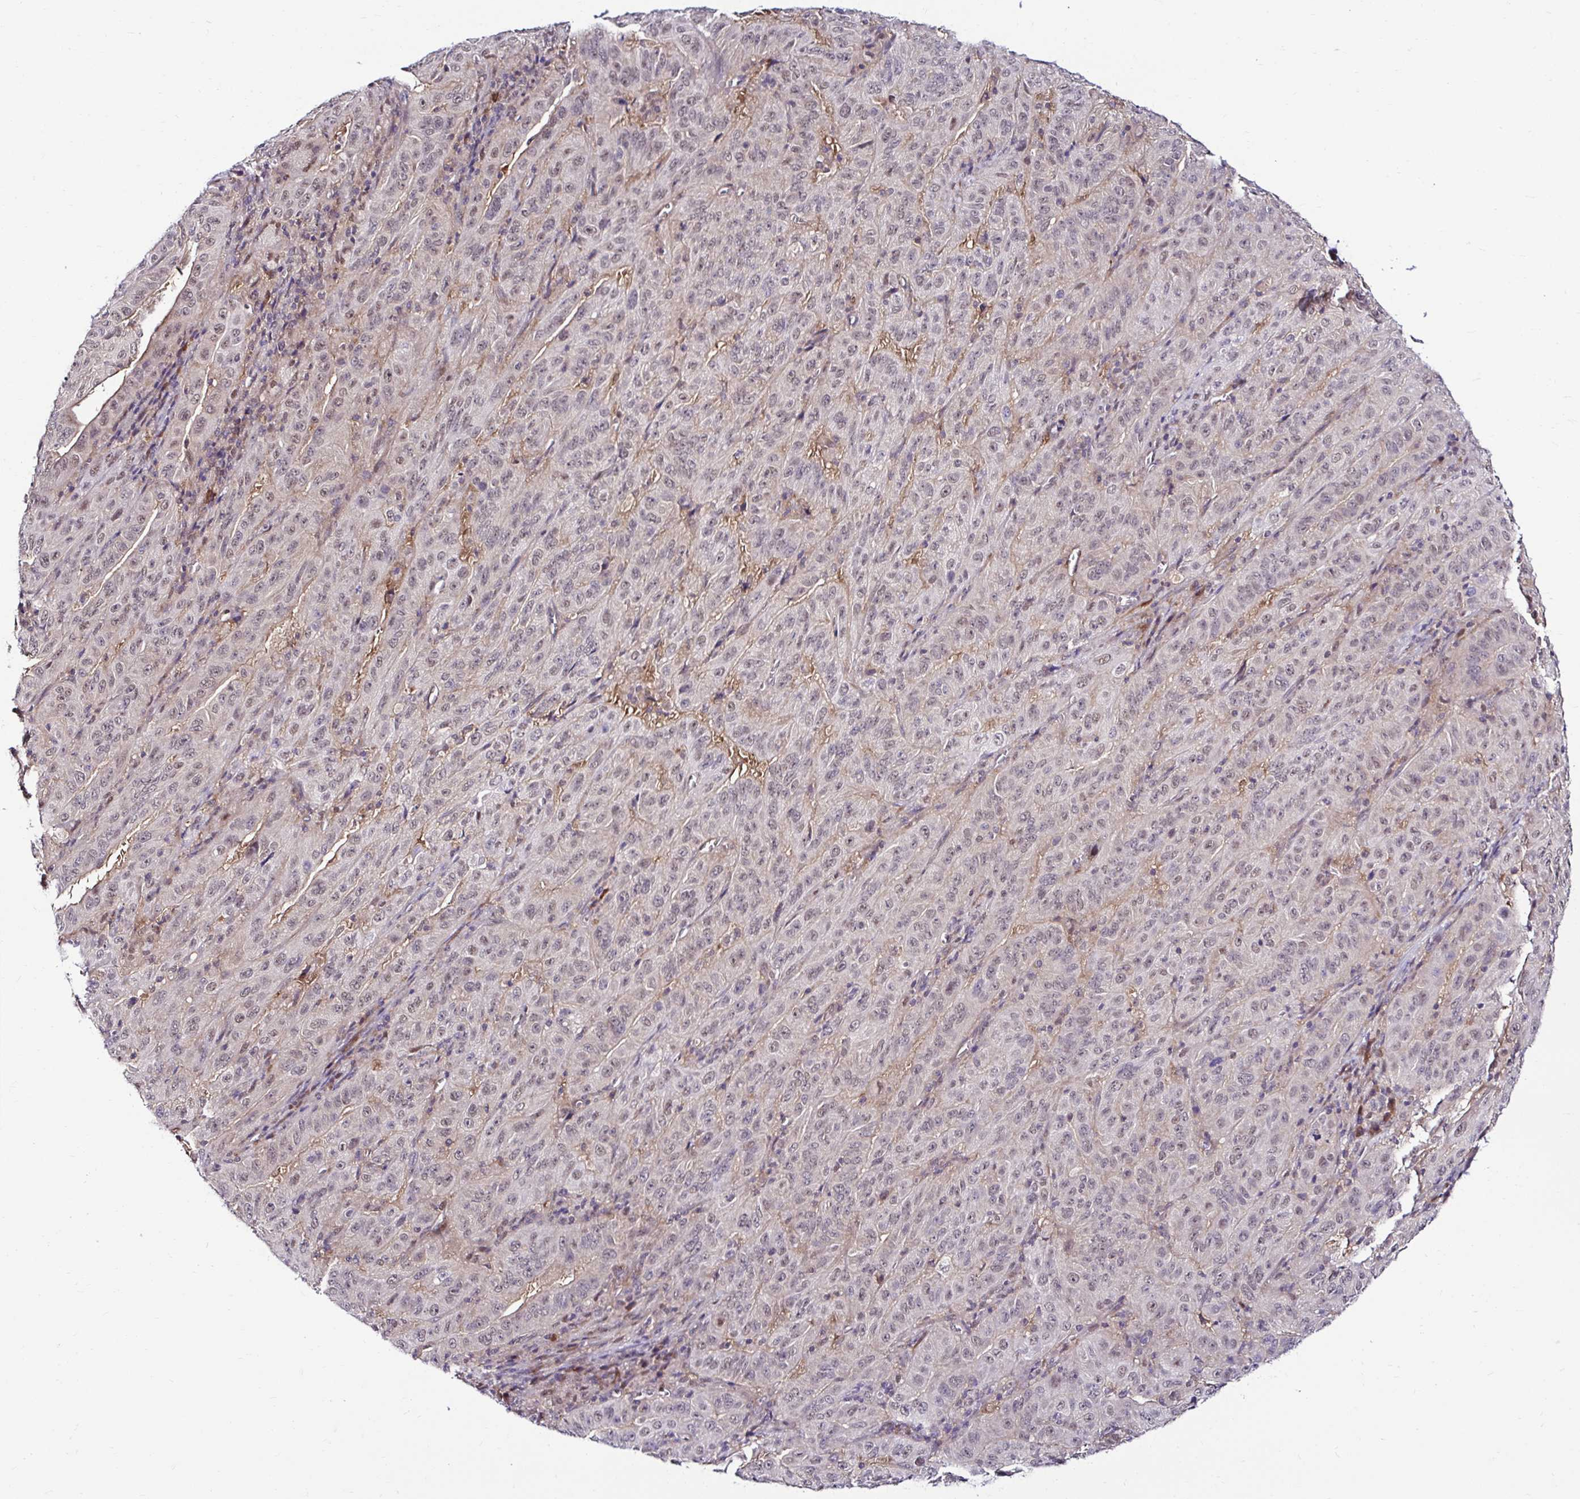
{"staining": {"intensity": "weak", "quantity": "25%-75%", "location": "nuclear"}, "tissue": "pancreatic cancer", "cell_type": "Tumor cells", "image_type": "cancer", "snomed": [{"axis": "morphology", "description": "Adenocarcinoma, NOS"}, {"axis": "topography", "description": "Pancreas"}], "caption": "A high-resolution photomicrograph shows immunohistochemistry (IHC) staining of pancreatic cancer, which displays weak nuclear positivity in about 25%-75% of tumor cells.", "gene": "PSMD3", "patient": {"sex": "male", "age": 63}}